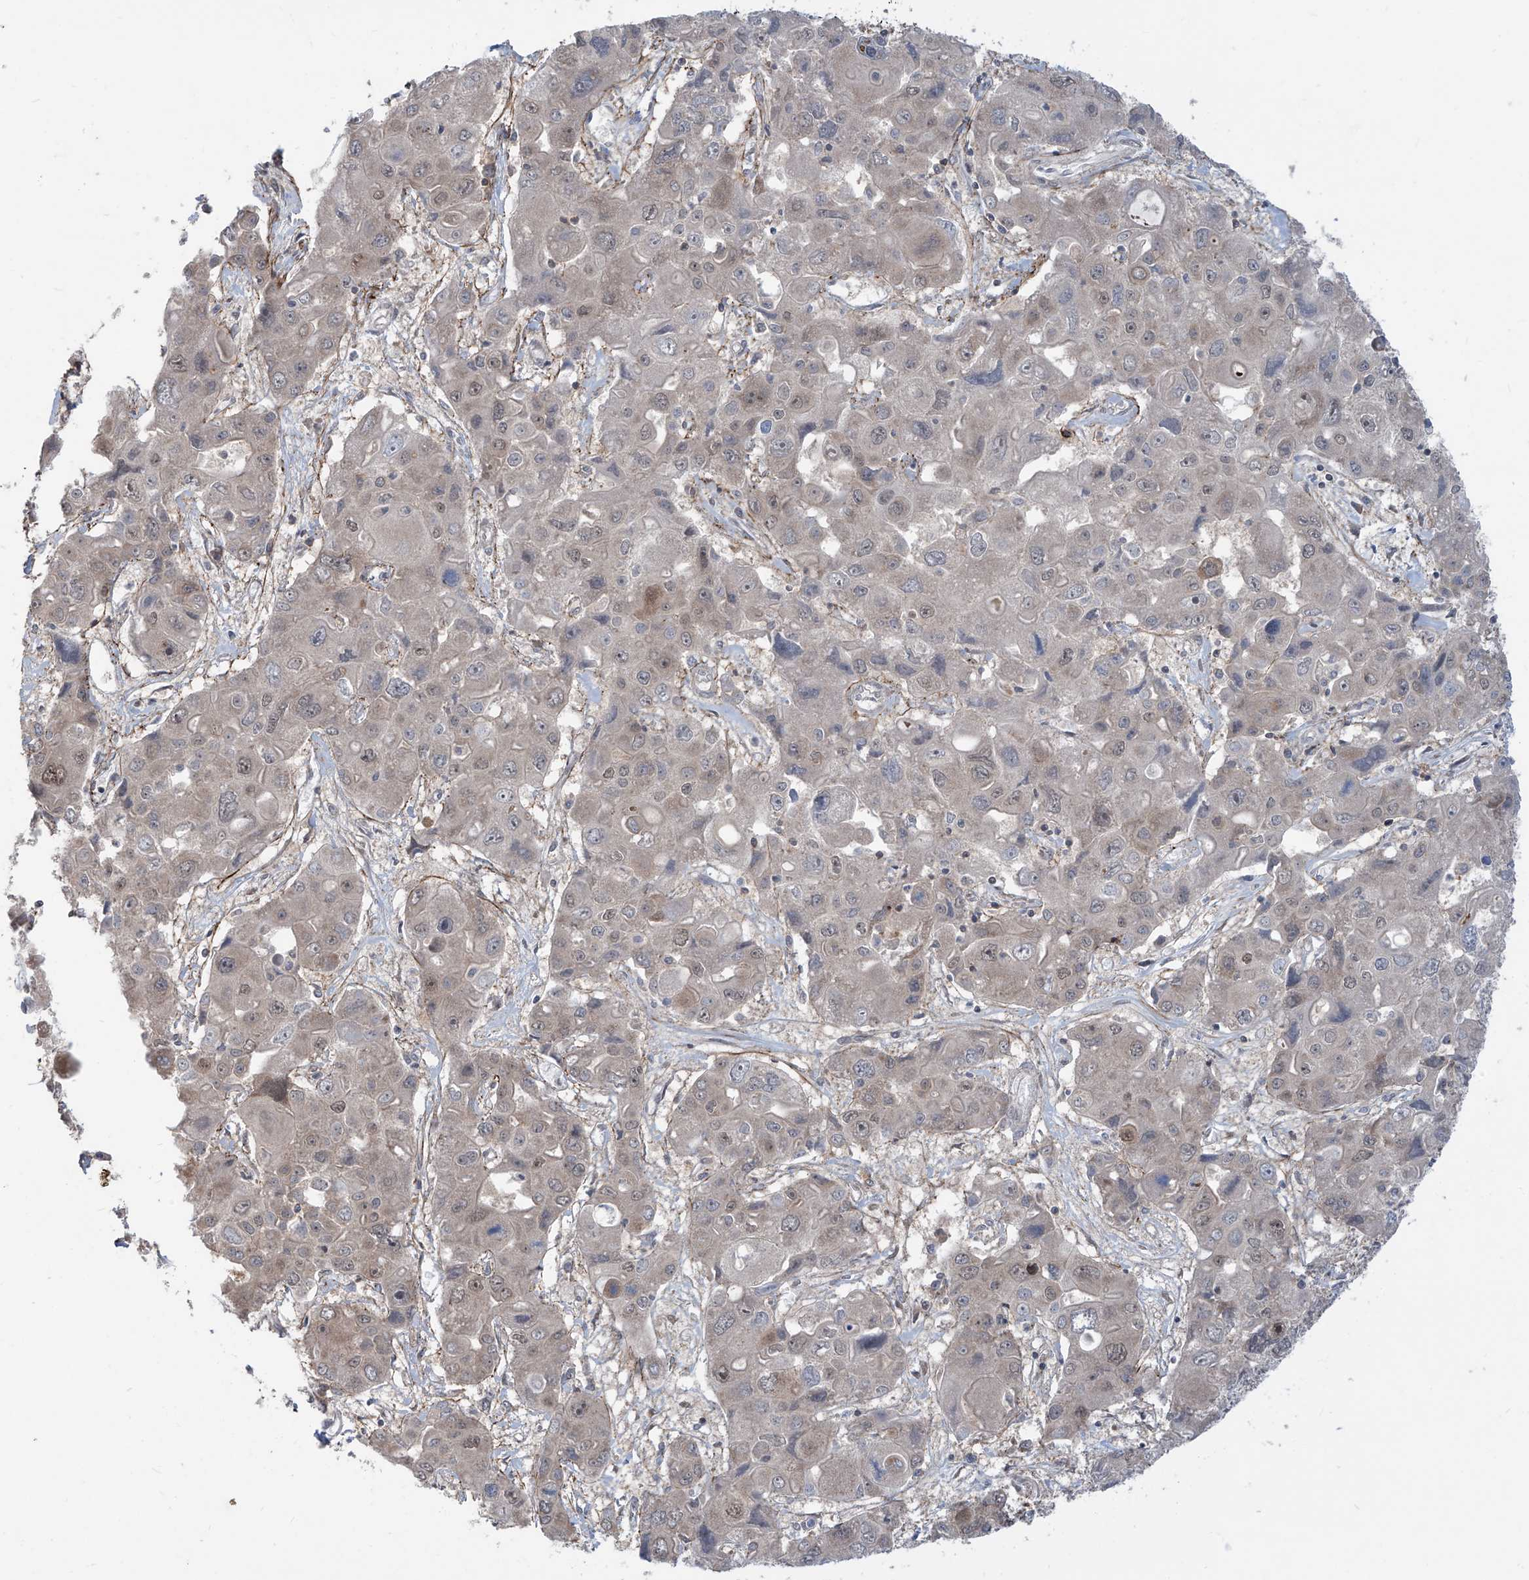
{"staining": {"intensity": "weak", "quantity": "<25%", "location": "nuclear"}, "tissue": "liver cancer", "cell_type": "Tumor cells", "image_type": "cancer", "snomed": [{"axis": "morphology", "description": "Cholangiocarcinoma"}, {"axis": "topography", "description": "Liver"}], "caption": "Tumor cells are negative for brown protein staining in liver cancer.", "gene": "LAGE3", "patient": {"sex": "male", "age": 67}}